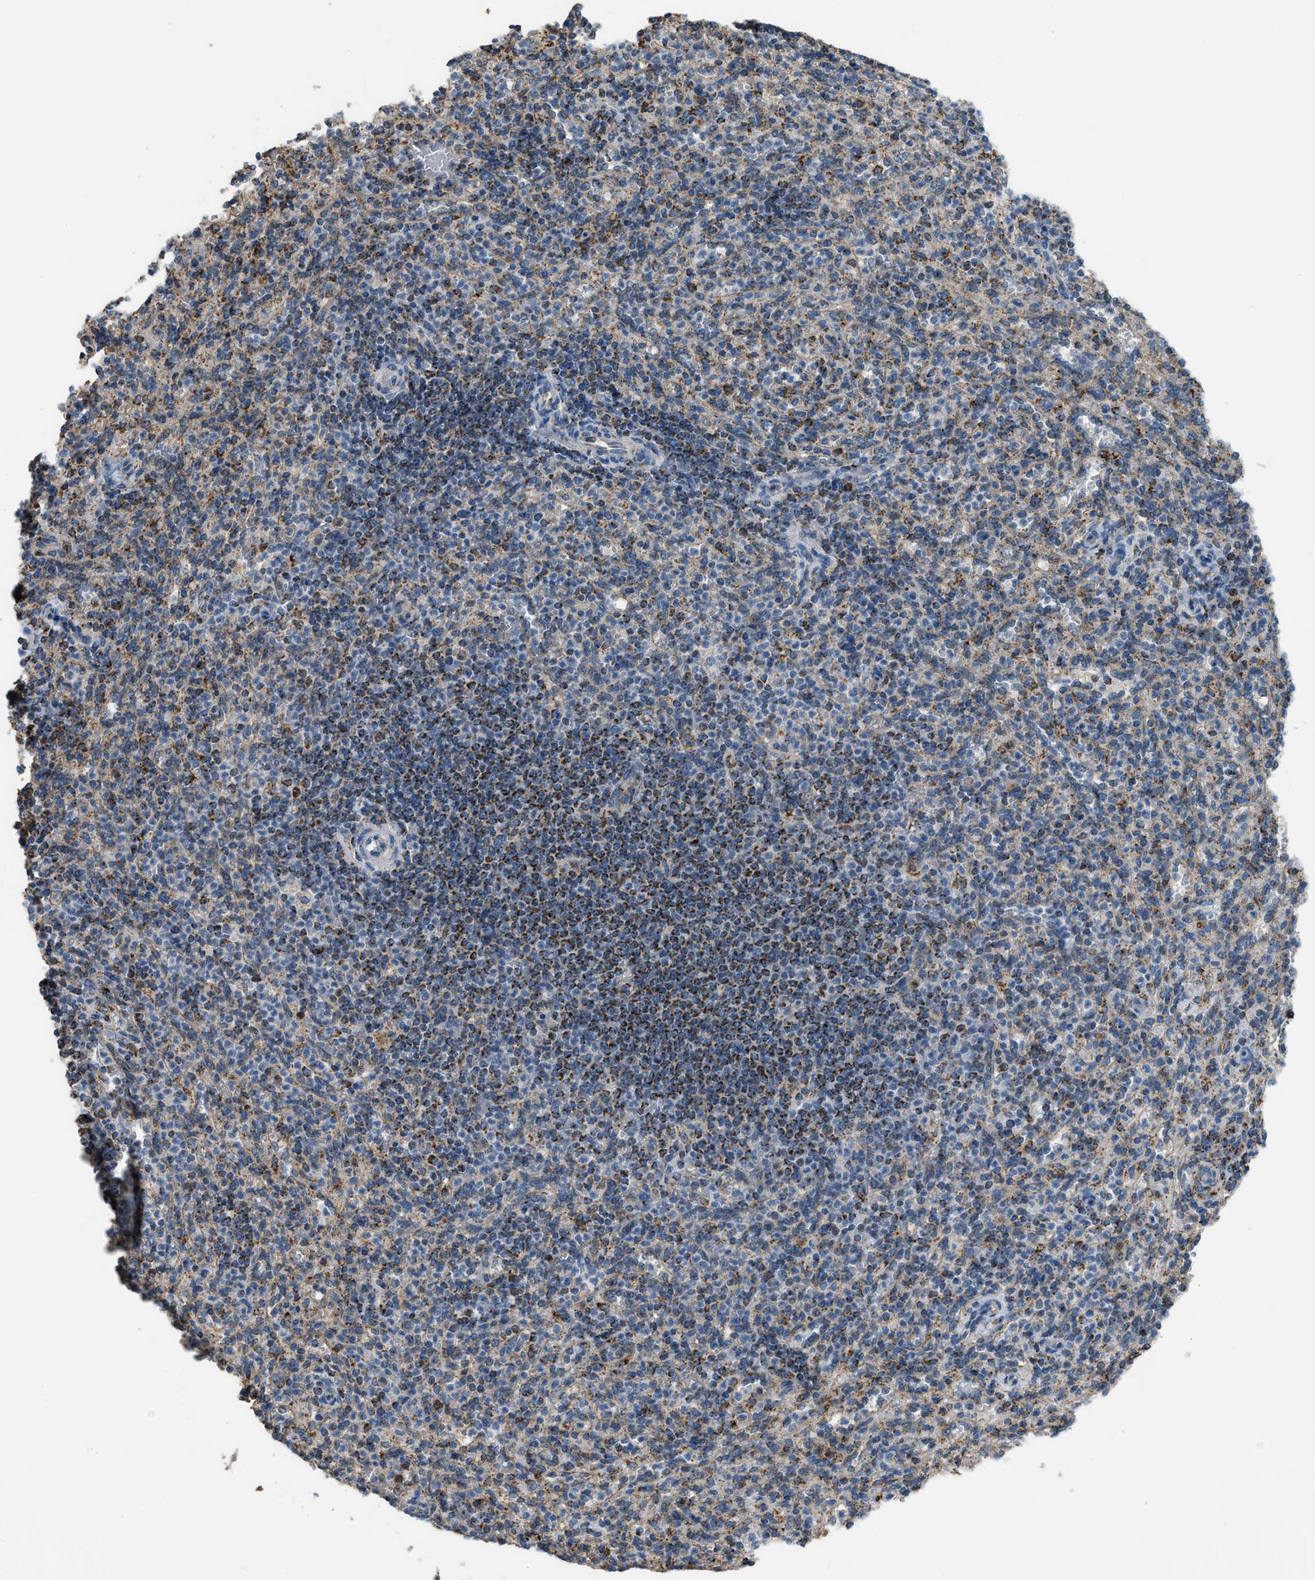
{"staining": {"intensity": "weak", "quantity": "25%-75%", "location": "cytoplasmic/membranous"}, "tissue": "spleen", "cell_type": "Cells in red pulp", "image_type": "normal", "snomed": [{"axis": "morphology", "description": "Normal tissue, NOS"}, {"axis": "topography", "description": "Spleen"}], "caption": "DAB (3,3'-diaminobenzidine) immunohistochemical staining of unremarkable human spleen demonstrates weak cytoplasmic/membranous protein expression in approximately 25%-75% of cells in red pulp.", "gene": "ETFB", "patient": {"sex": "male", "age": 36}}